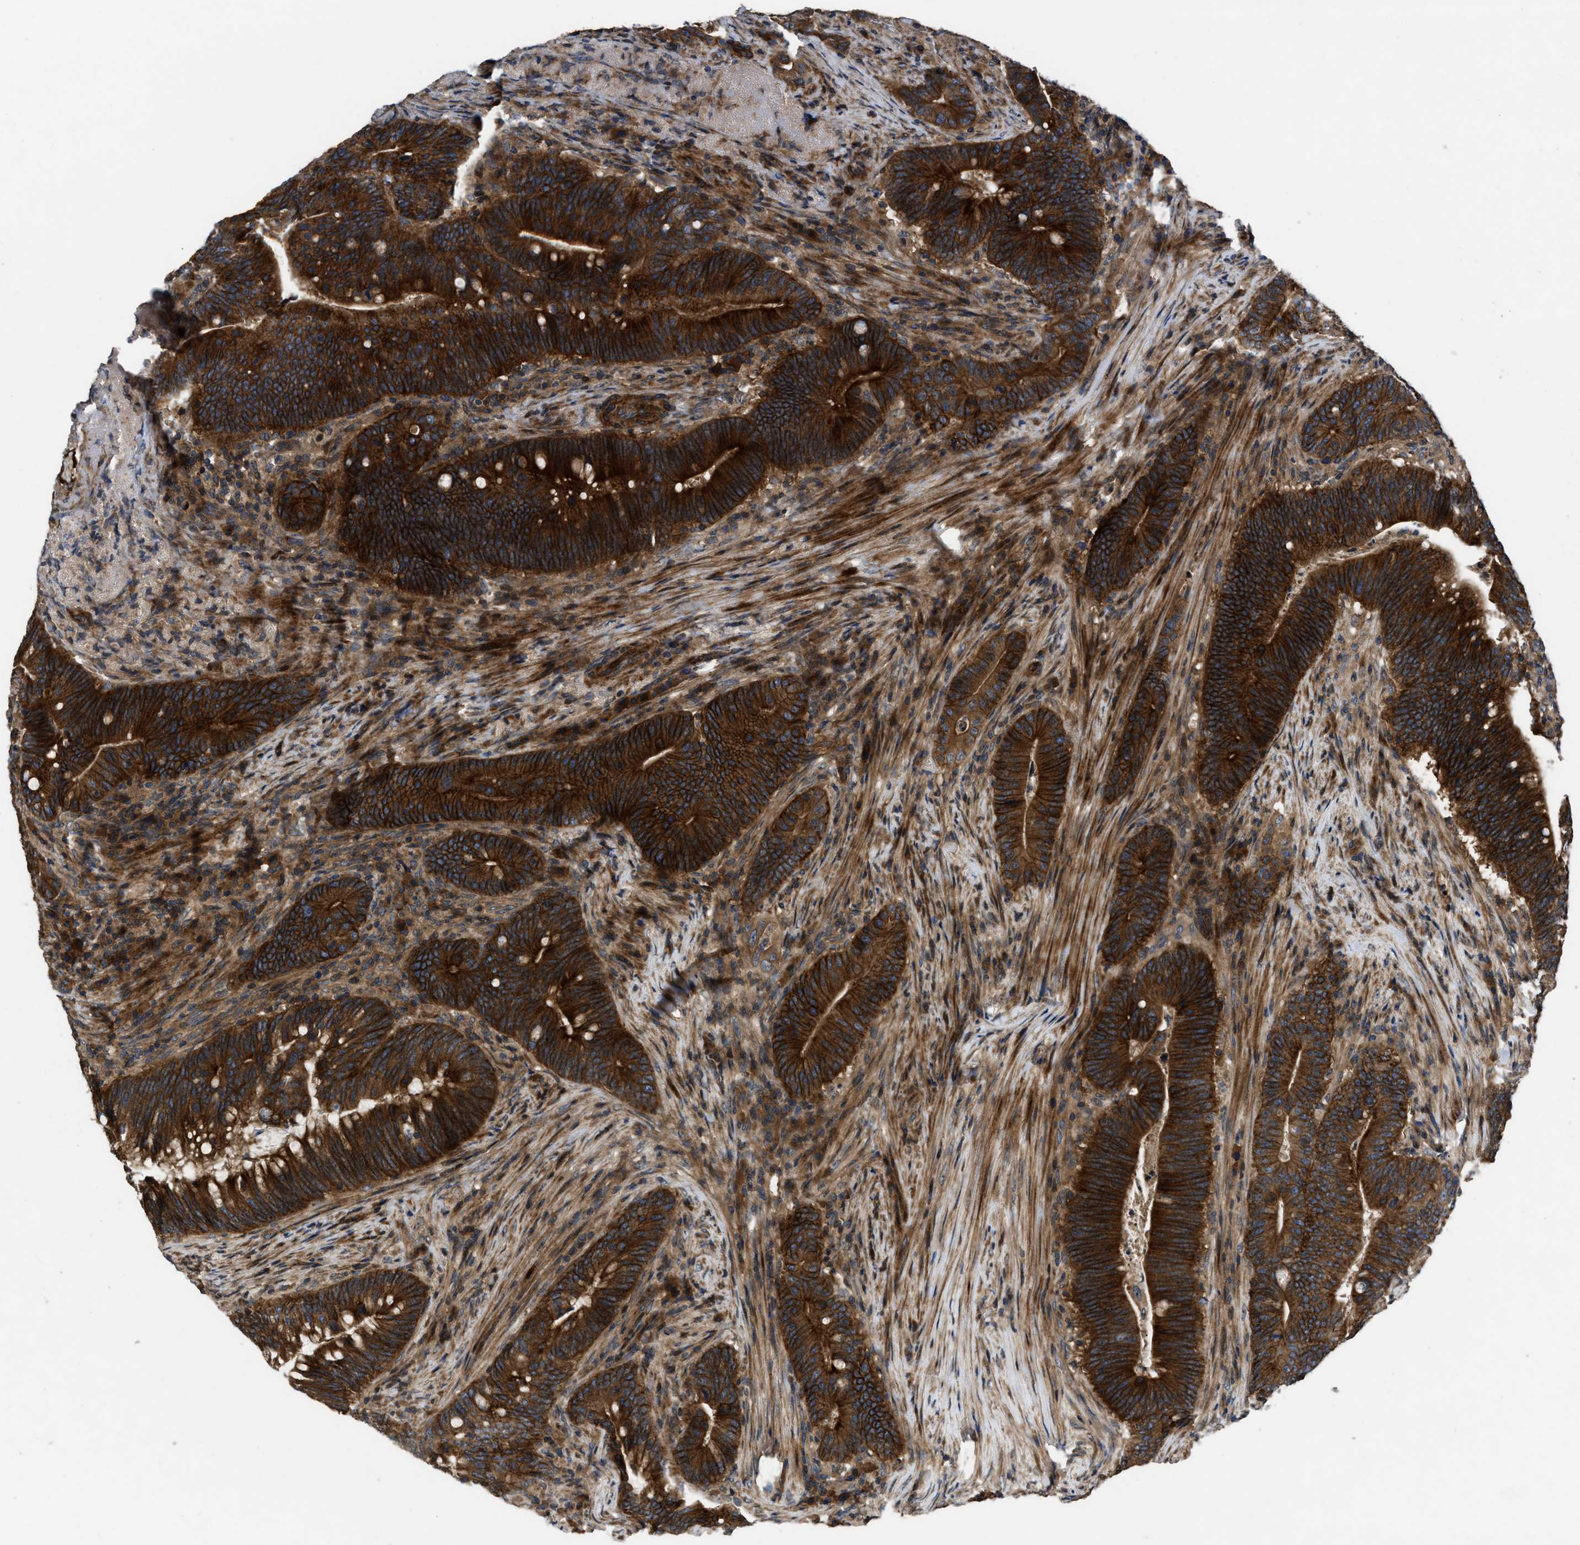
{"staining": {"intensity": "strong", "quantity": ">75%", "location": "cytoplasmic/membranous"}, "tissue": "colorectal cancer", "cell_type": "Tumor cells", "image_type": "cancer", "snomed": [{"axis": "morphology", "description": "Normal tissue, NOS"}, {"axis": "morphology", "description": "Adenocarcinoma, NOS"}, {"axis": "topography", "description": "Colon"}], "caption": "Immunohistochemical staining of adenocarcinoma (colorectal) displays high levels of strong cytoplasmic/membranous staining in approximately >75% of tumor cells.", "gene": "CNNM3", "patient": {"sex": "female", "age": 66}}